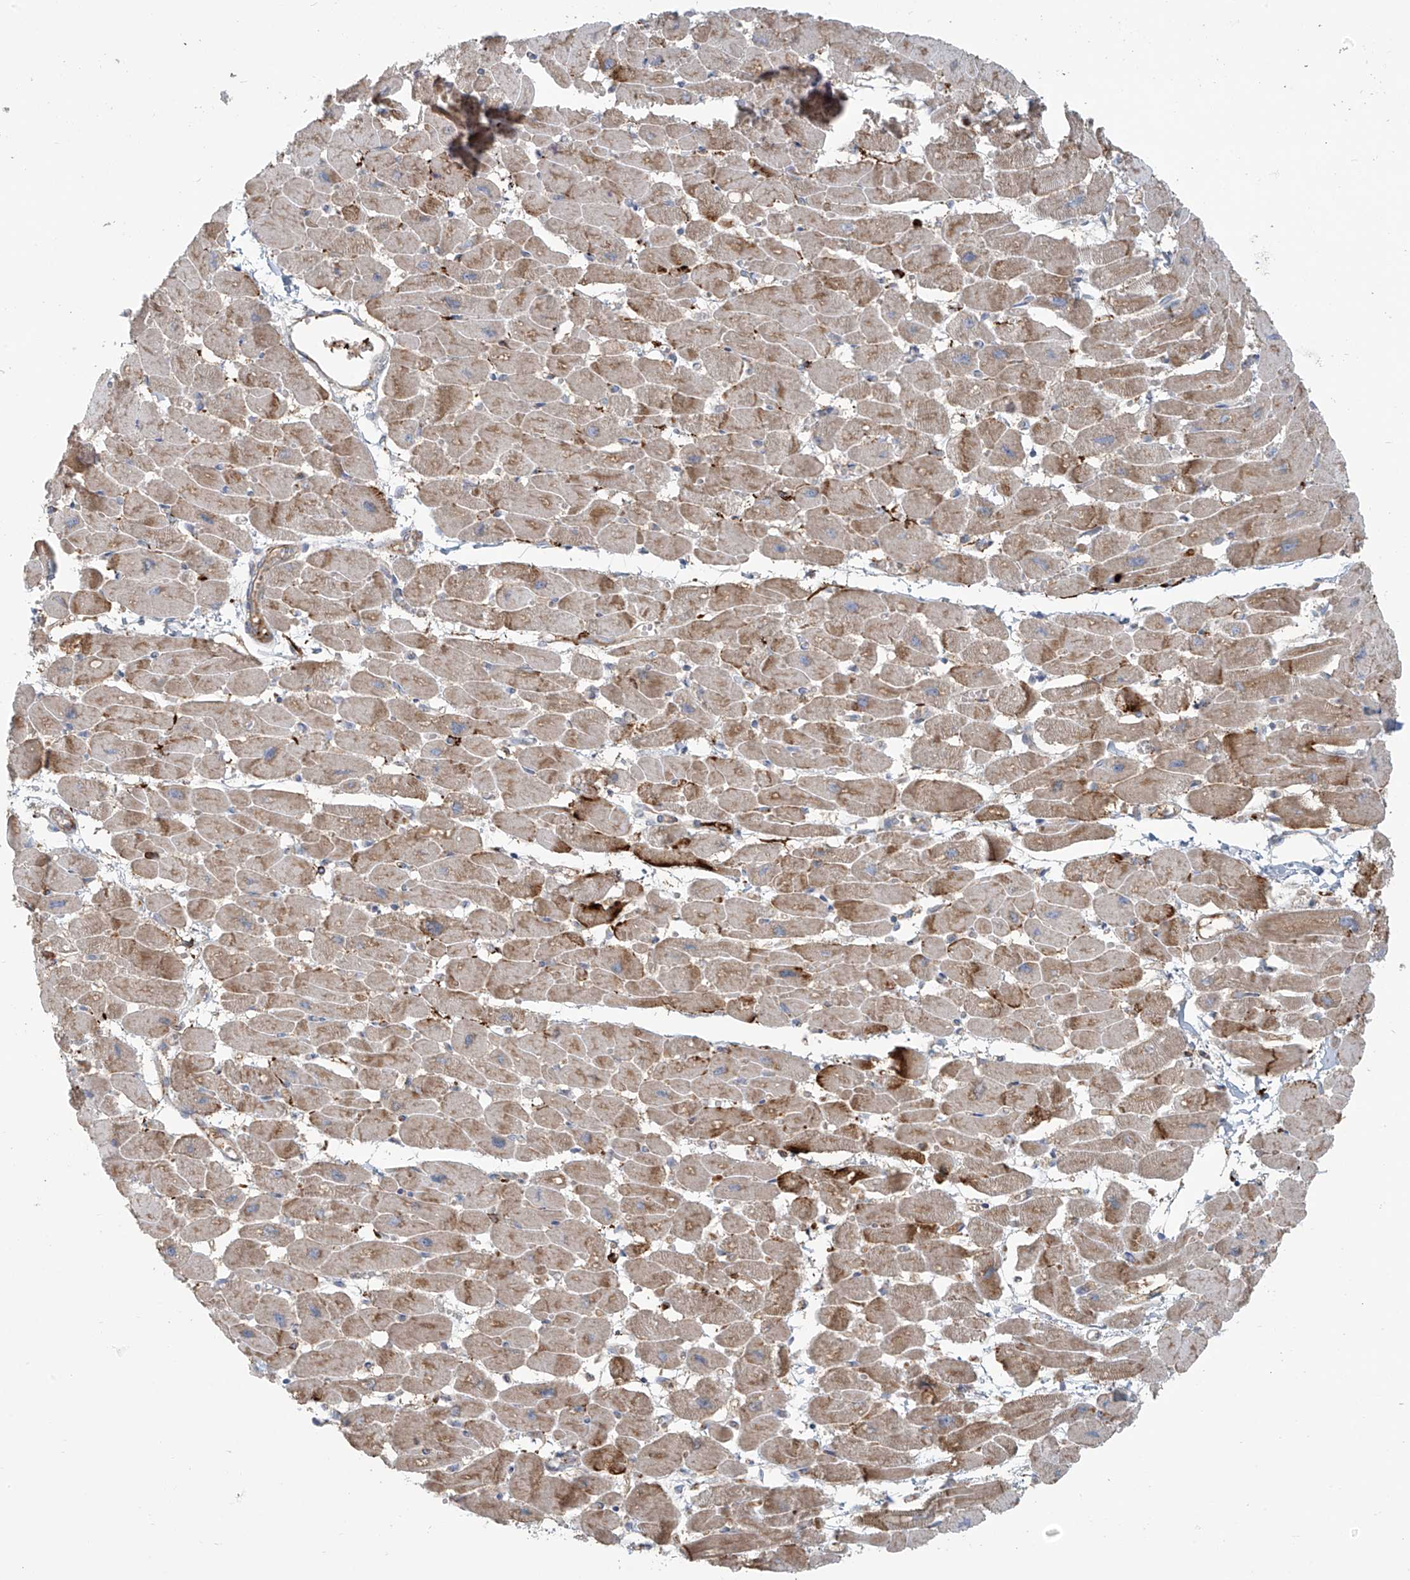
{"staining": {"intensity": "moderate", "quantity": ">75%", "location": "cytoplasmic/membranous"}, "tissue": "heart muscle", "cell_type": "Cardiomyocytes", "image_type": "normal", "snomed": [{"axis": "morphology", "description": "Normal tissue, NOS"}, {"axis": "topography", "description": "Heart"}], "caption": "High-power microscopy captured an IHC photomicrograph of benign heart muscle, revealing moderate cytoplasmic/membranous expression in approximately >75% of cardiomyocytes.", "gene": "LZTS3", "patient": {"sex": "female", "age": 54}}